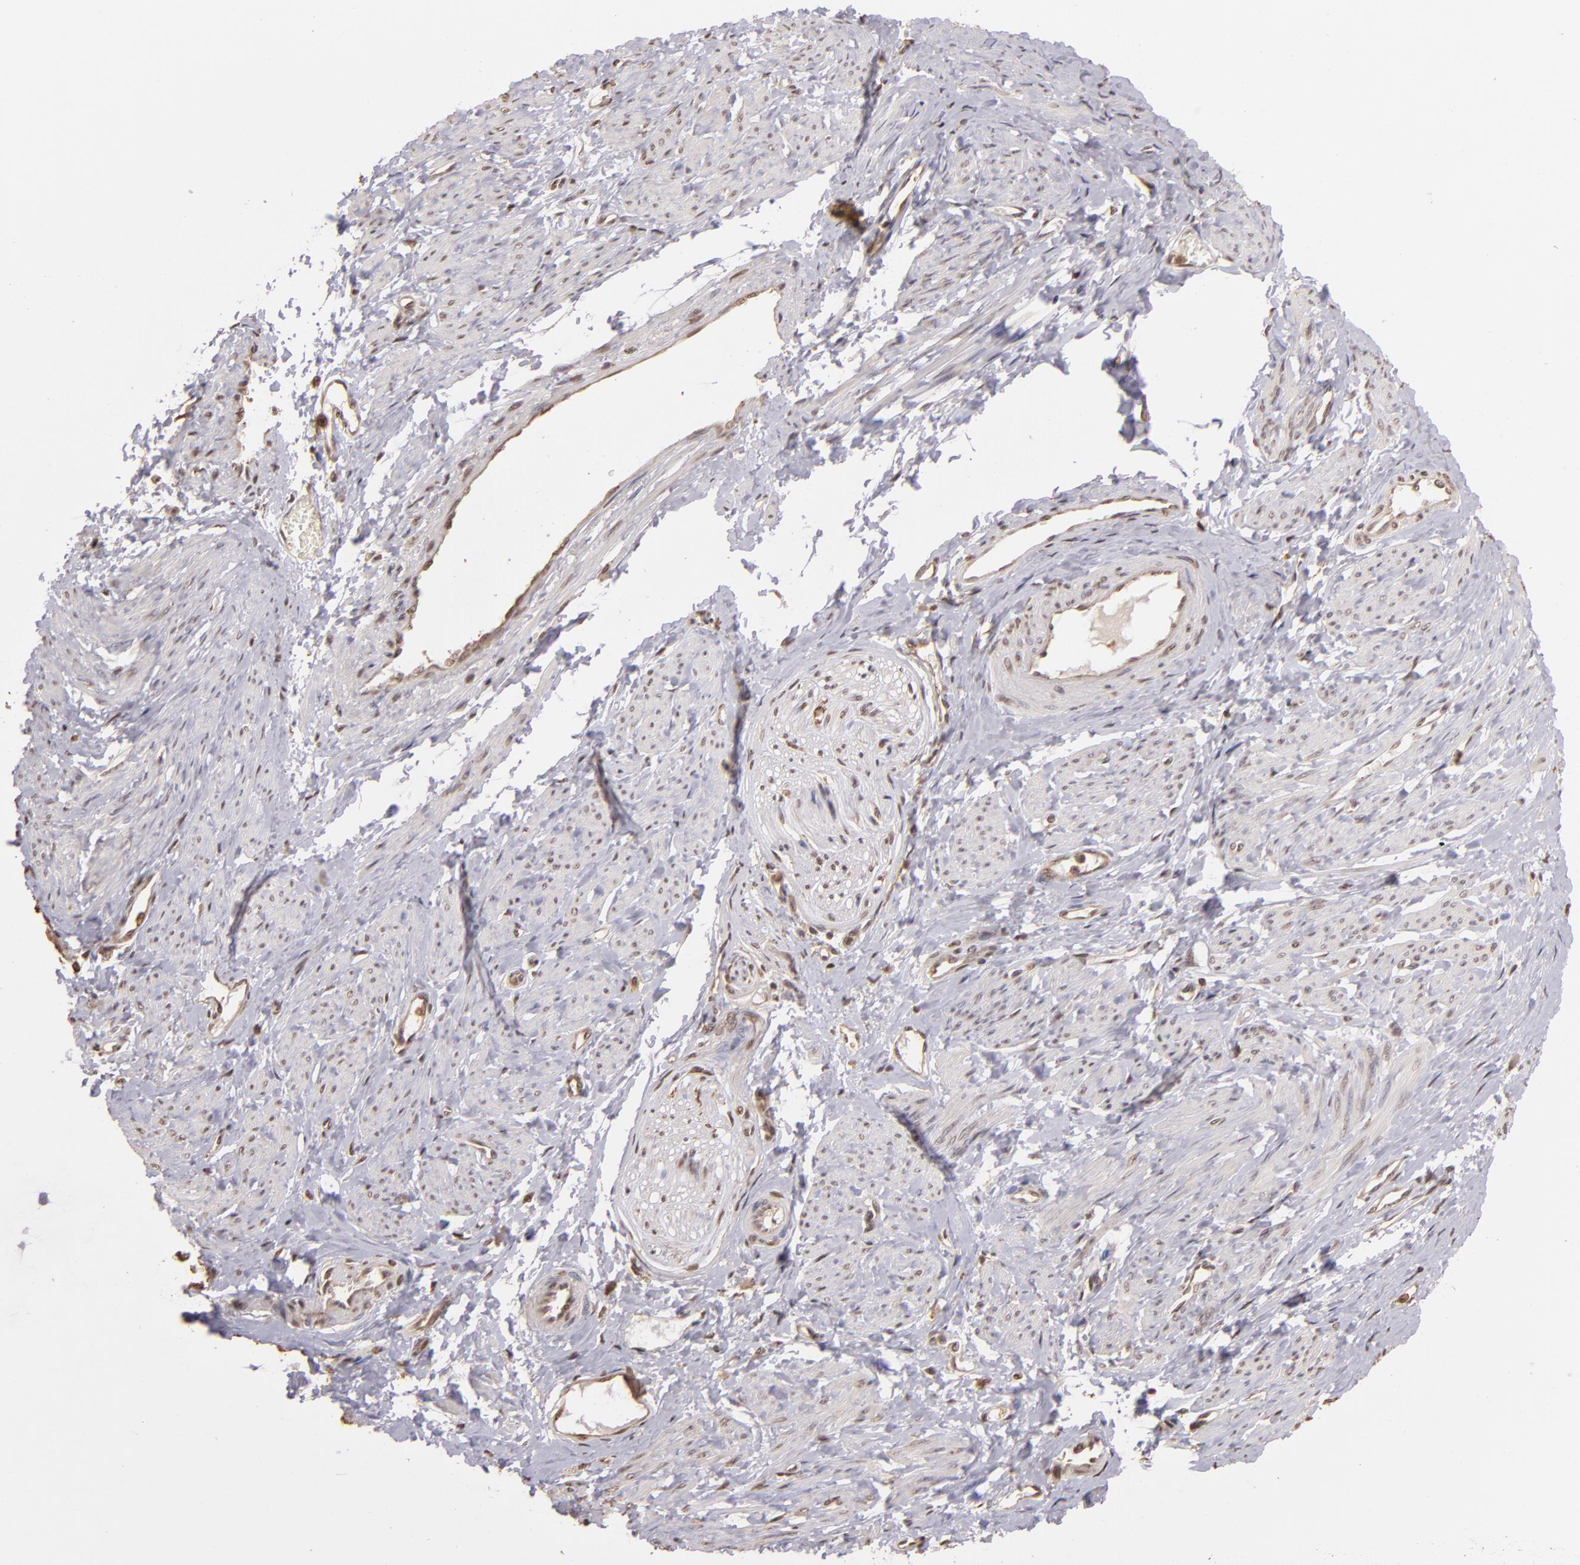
{"staining": {"intensity": "negative", "quantity": "none", "location": "none"}, "tissue": "smooth muscle", "cell_type": "Smooth muscle cells", "image_type": "normal", "snomed": [{"axis": "morphology", "description": "Normal tissue, NOS"}, {"axis": "topography", "description": "Smooth muscle"}, {"axis": "topography", "description": "Uterus"}], "caption": "Protein analysis of unremarkable smooth muscle shows no significant staining in smooth muscle cells. Brightfield microscopy of immunohistochemistry stained with DAB (3,3'-diaminobenzidine) (brown) and hematoxylin (blue), captured at high magnification.", "gene": "ARPC2", "patient": {"sex": "female", "age": 39}}